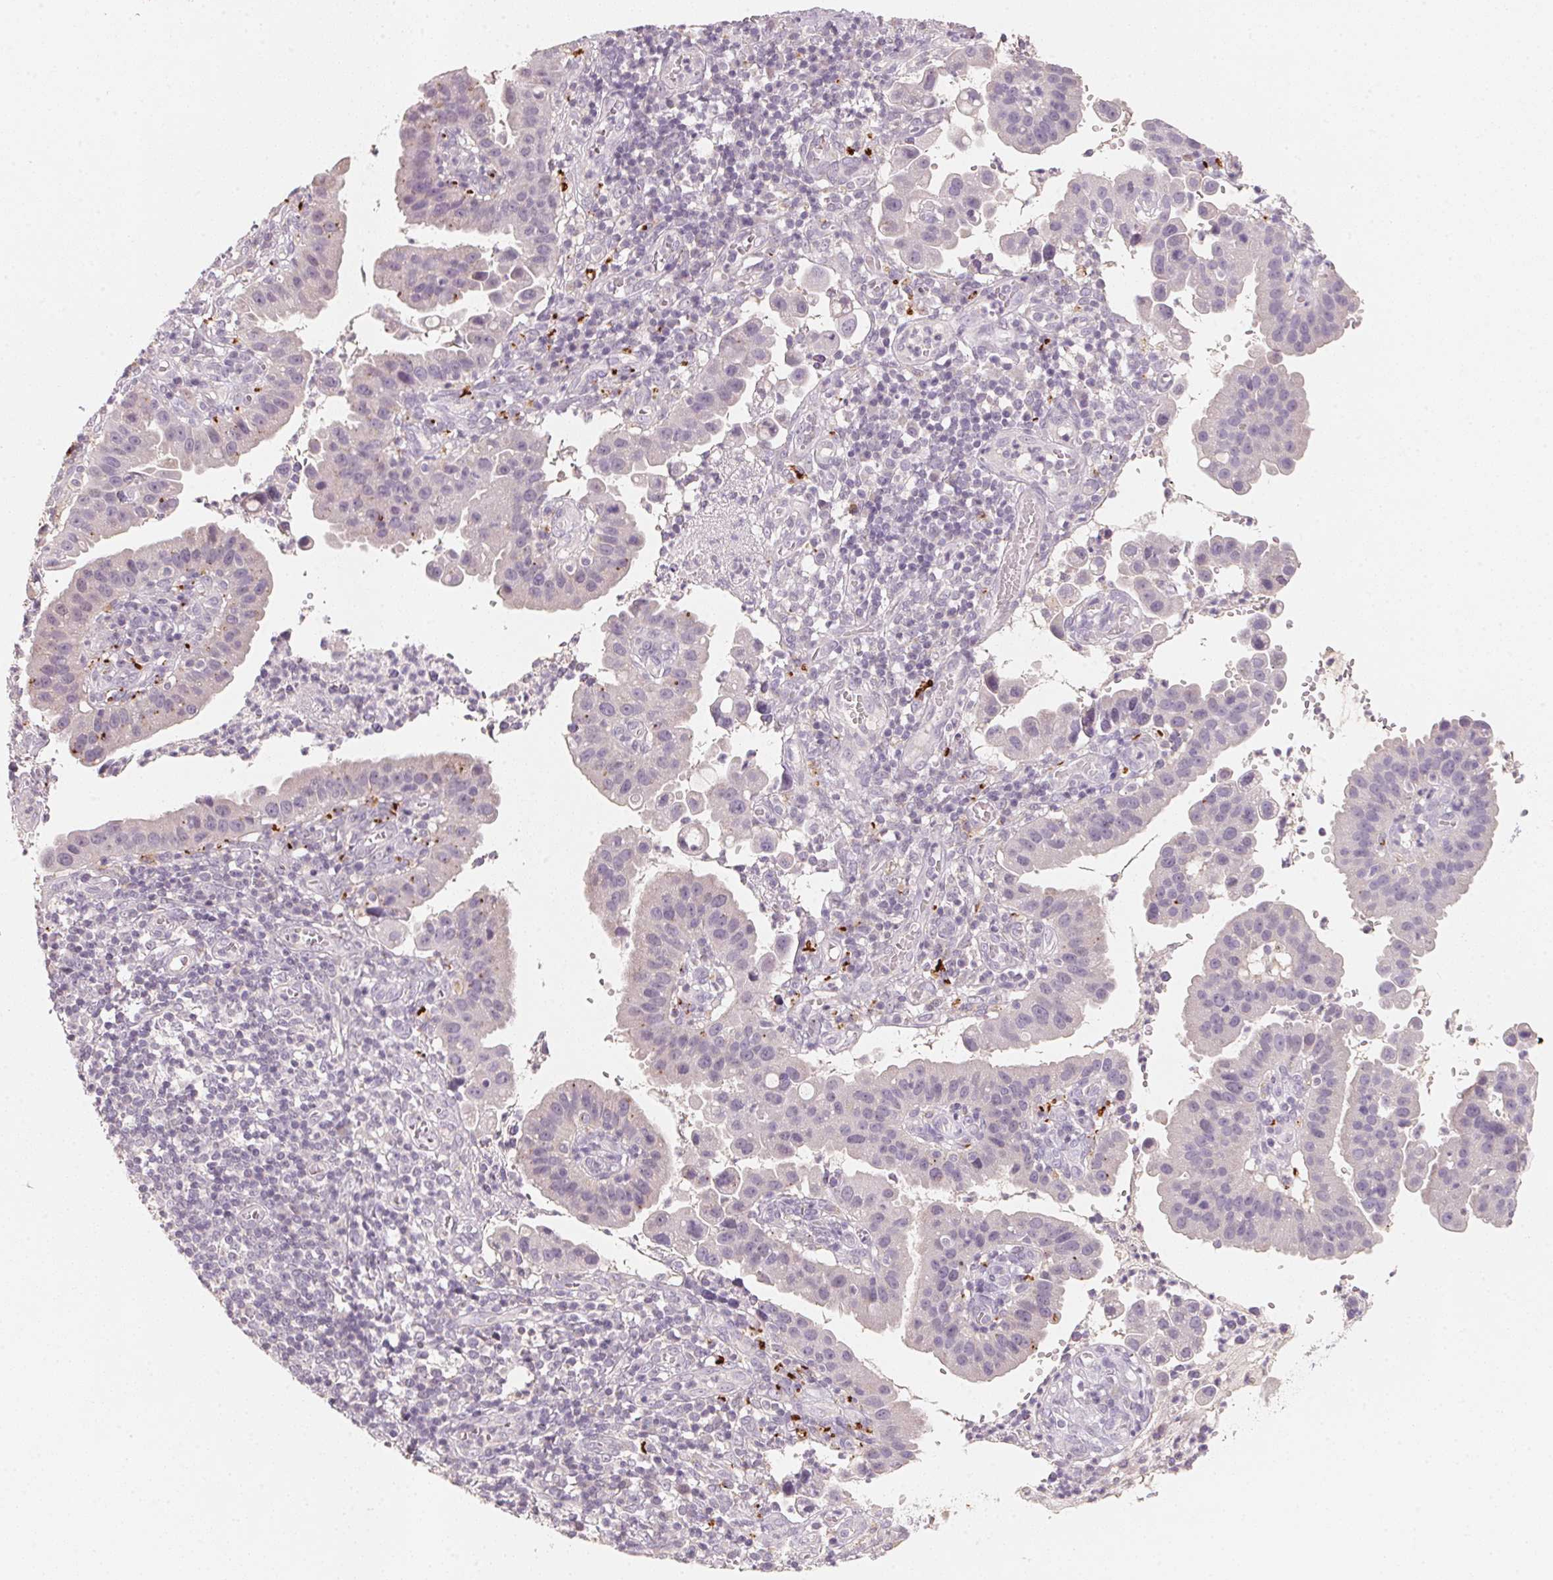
{"staining": {"intensity": "negative", "quantity": "none", "location": "none"}, "tissue": "cervical cancer", "cell_type": "Tumor cells", "image_type": "cancer", "snomed": [{"axis": "morphology", "description": "Adenocarcinoma, NOS"}, {"axis": "topography", "description": "Cervix"}], "caption": "Tumor cells are negative for protein expression in human cervical cancer (adenocarcinoma). Nuclei are stained in blue.", "gene": "TREH", "patient": {"sex": "female", "age": 34}}